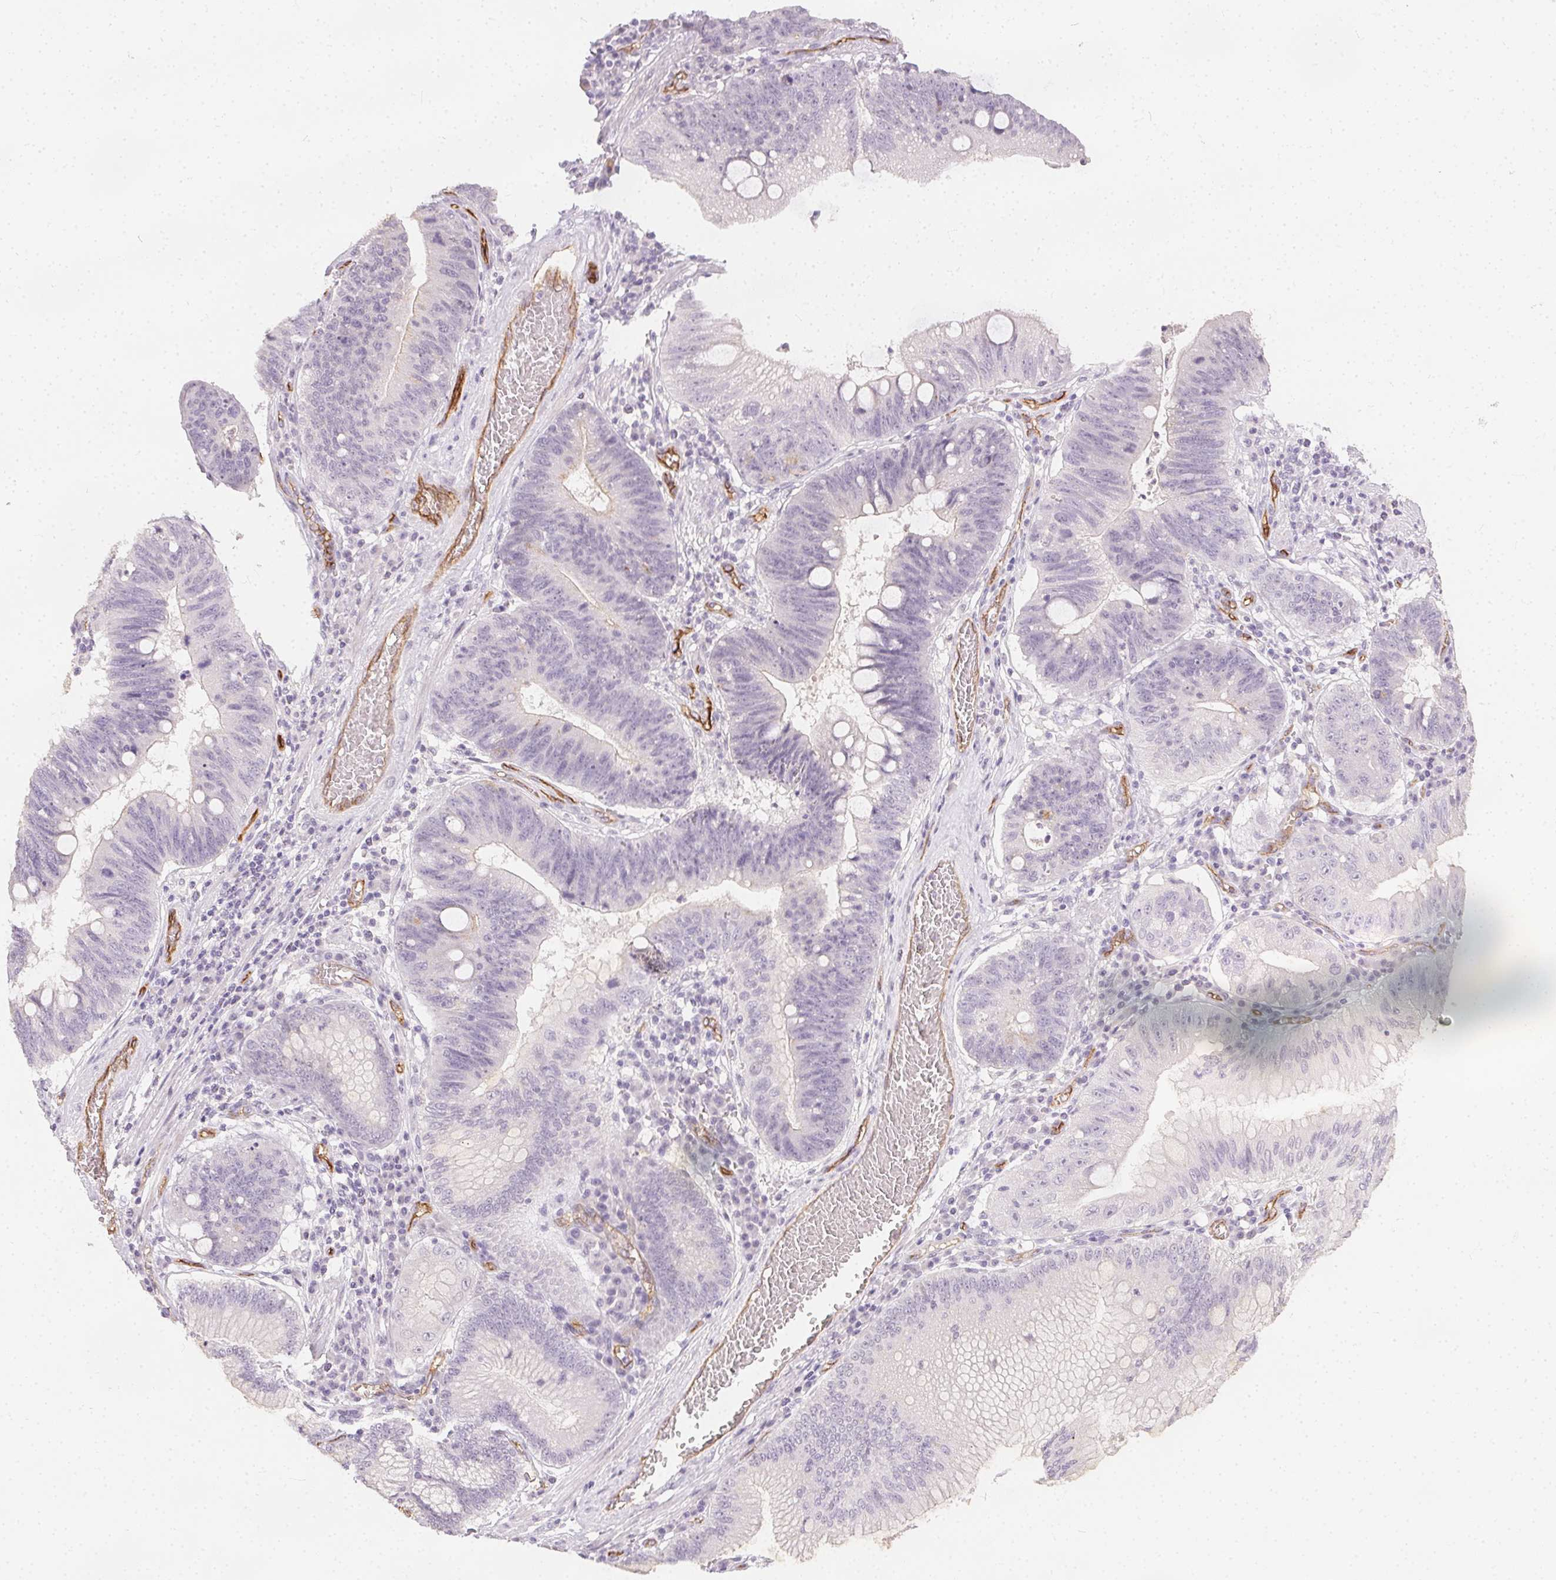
{"staining": {"intensity": "negative", "quantity": "none", "location": "none"}, "tissue": "stomach cancer", "cell_type": "Tumor cells", "image_type": "cancer", "snomed": [{"axis": "morphology", "description": "Adenocarcinoma, NOS"}, {"axis": "topography", "description": "Stomach"}], "caption": "A histopathology image of stomach cancer stained for a protein displays no brown staining in tumor cells. (Stains: DAB IHC with hematoxylin counter stain, Microscopy: brightfield microscopy at high magnification).", "gene": "PODXL", "patient": {"sex": "male", "age": 59}}